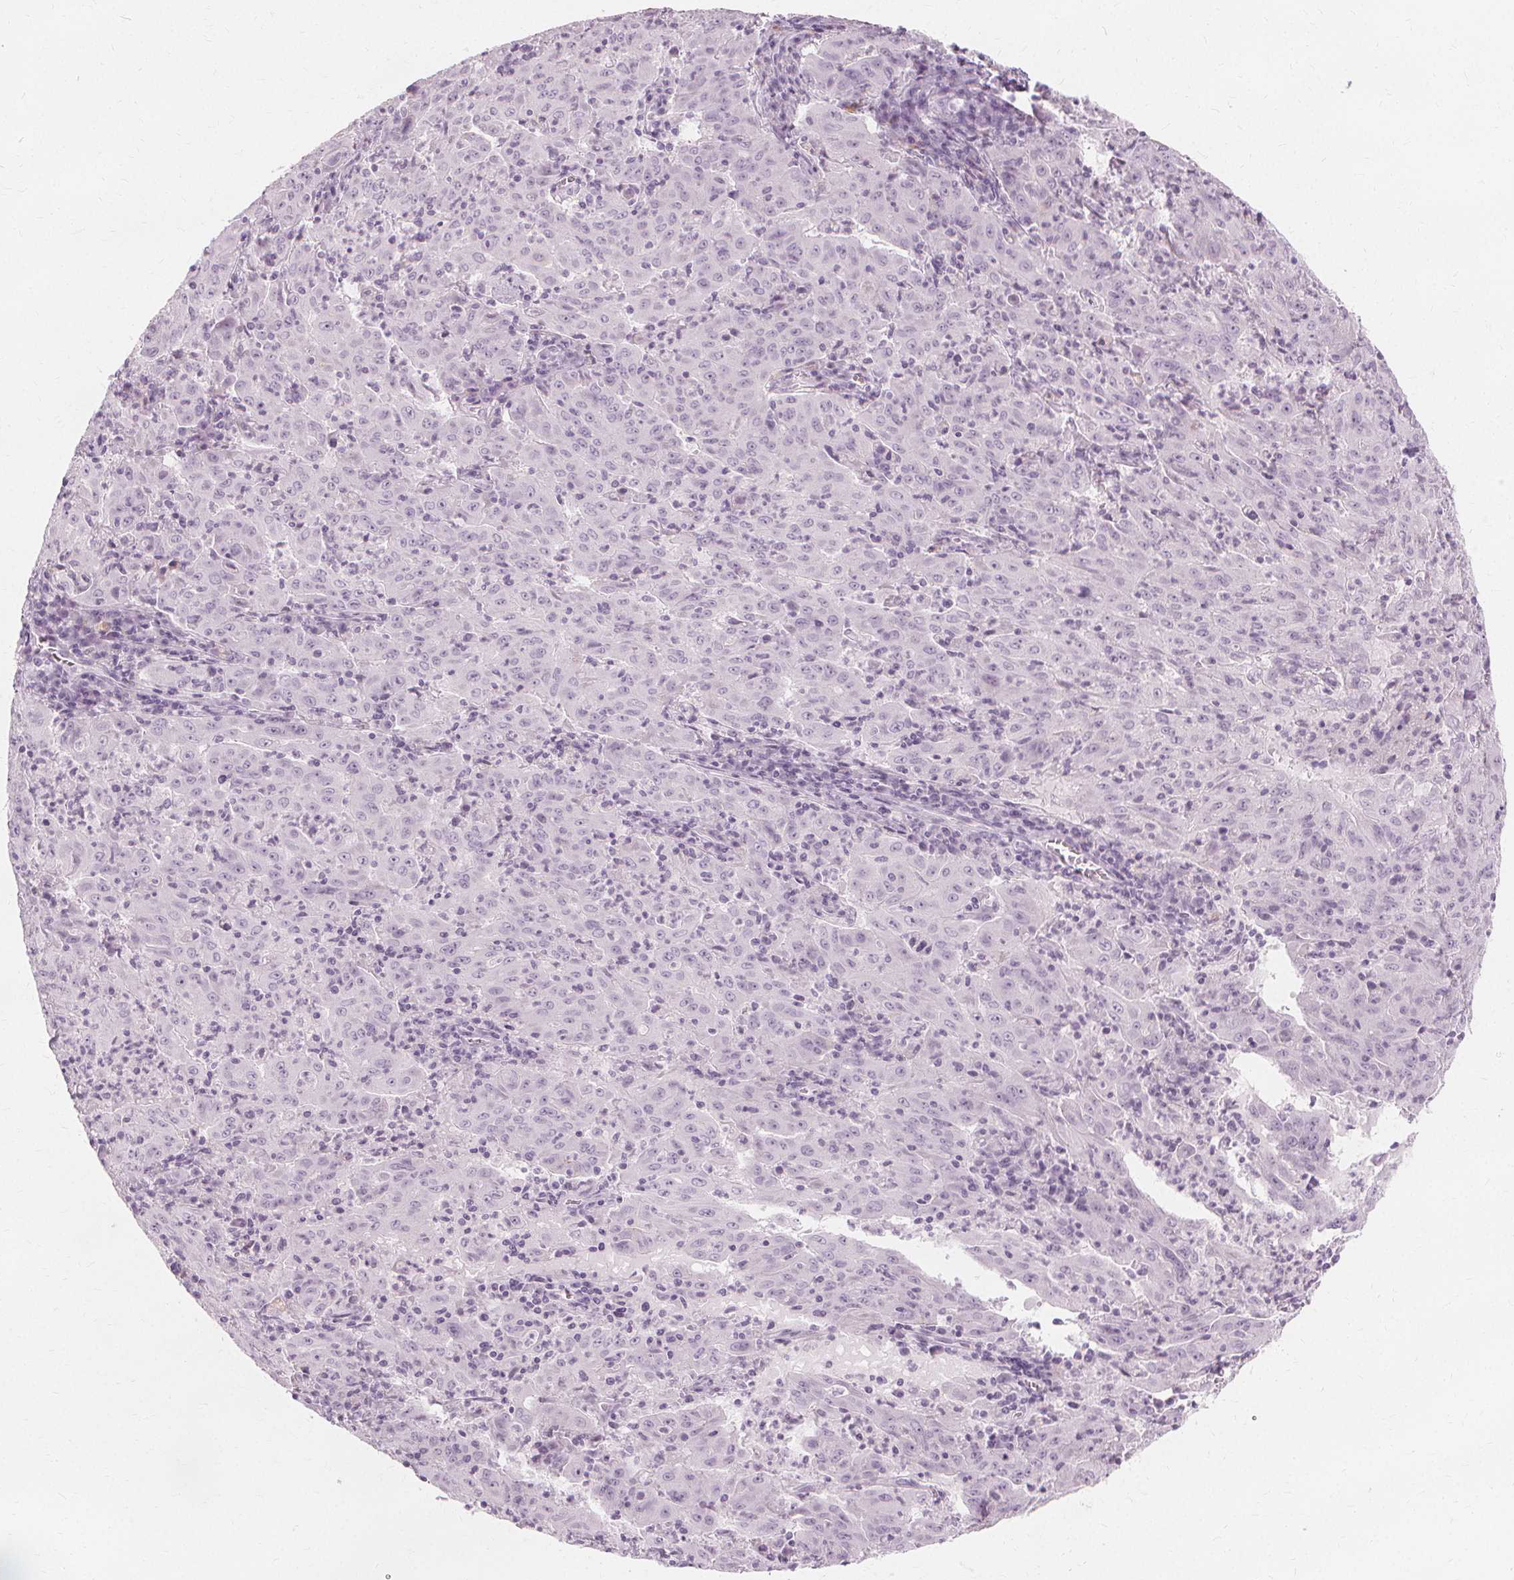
{"staining": {"intensity": "negative", "quantity": "none", "location": "none"}, "tissue": "pancreatic cancer", "cell_type": "Tumor cells", "image_type": "cancer", "snomed": [{"axis": "morphology", "description": "Adenocarcinoma, NOS"}, {"axis": "topography", "description": "Pancreas"}], "caption": "Immunohistochemistry (IHC) of pancreatic adenocarcinoma demonstrates no expression in tumor cells.", "gene": "TFF1", "patient": {"sex": "male", "age": 63}}